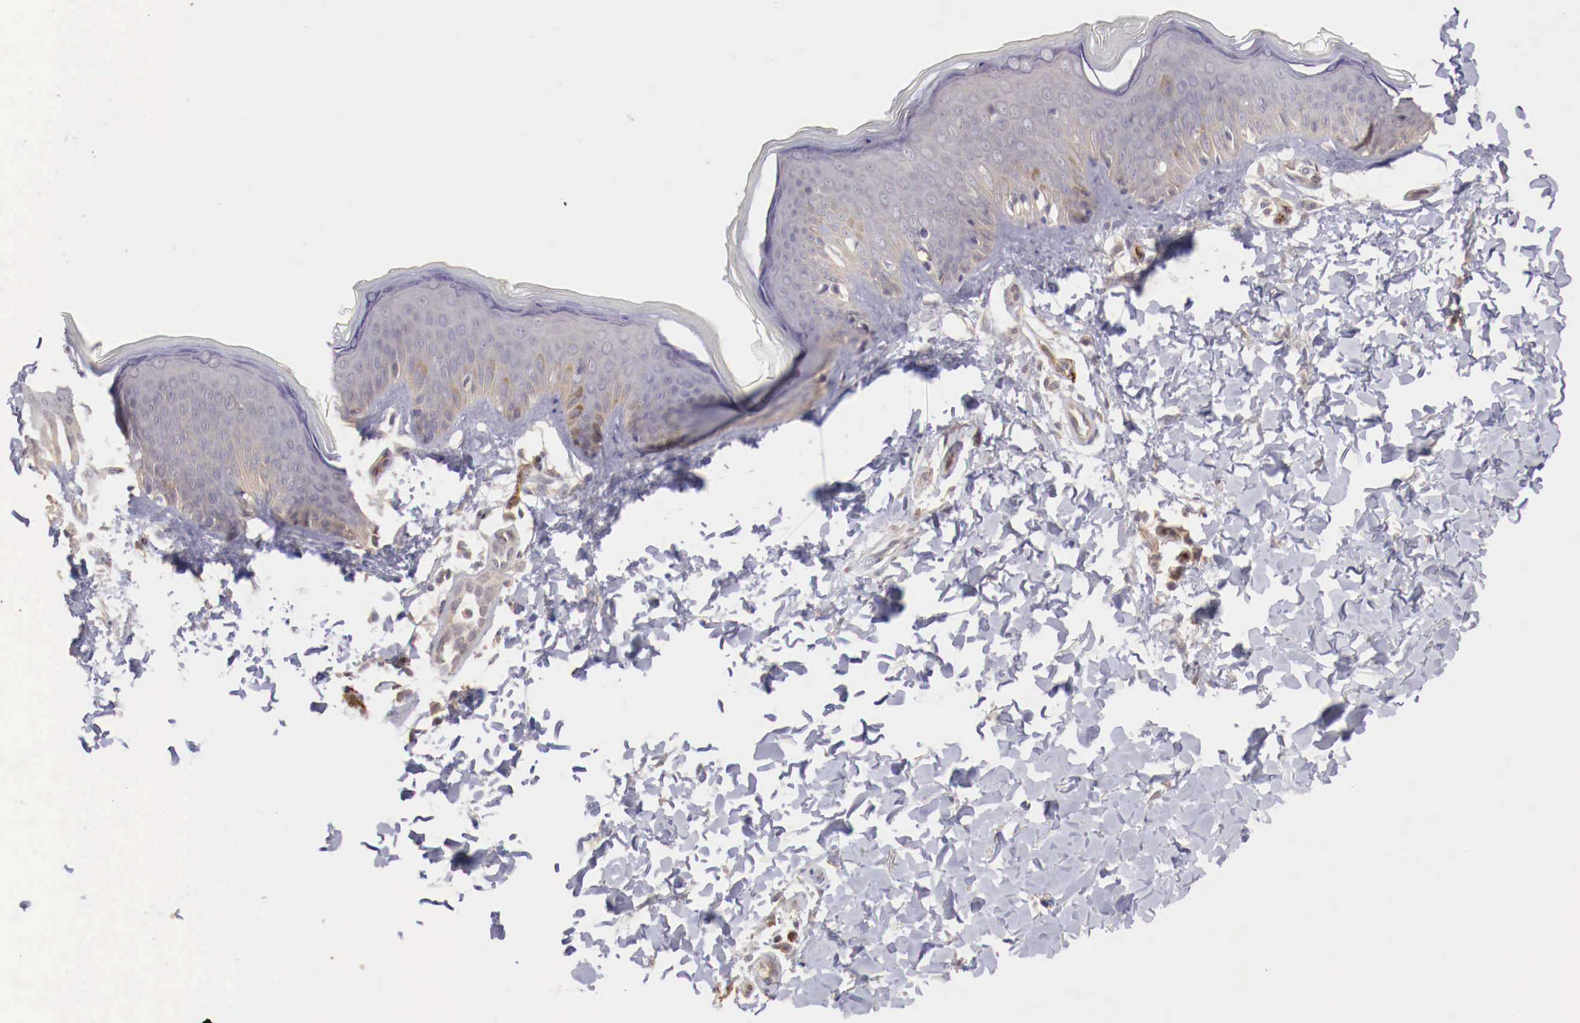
{"staining": {"intensity": "negative", "quantity": "none", "location": "none"}, "tissue": "skin", "cell_type": "Fibroblasts", "image_type": "normal", "snomed": [{"axis": "morphology", "description": "Normal tissue, NOS"}, {"axis": "topography", "description": "Skin"}], "caption": "IHC photomicrograph of benign skin stained for a protein (brown), which reveals no staining in fibroblasts.", "gene": "WT1", "patient": {"sex": "female", "age": 17}}